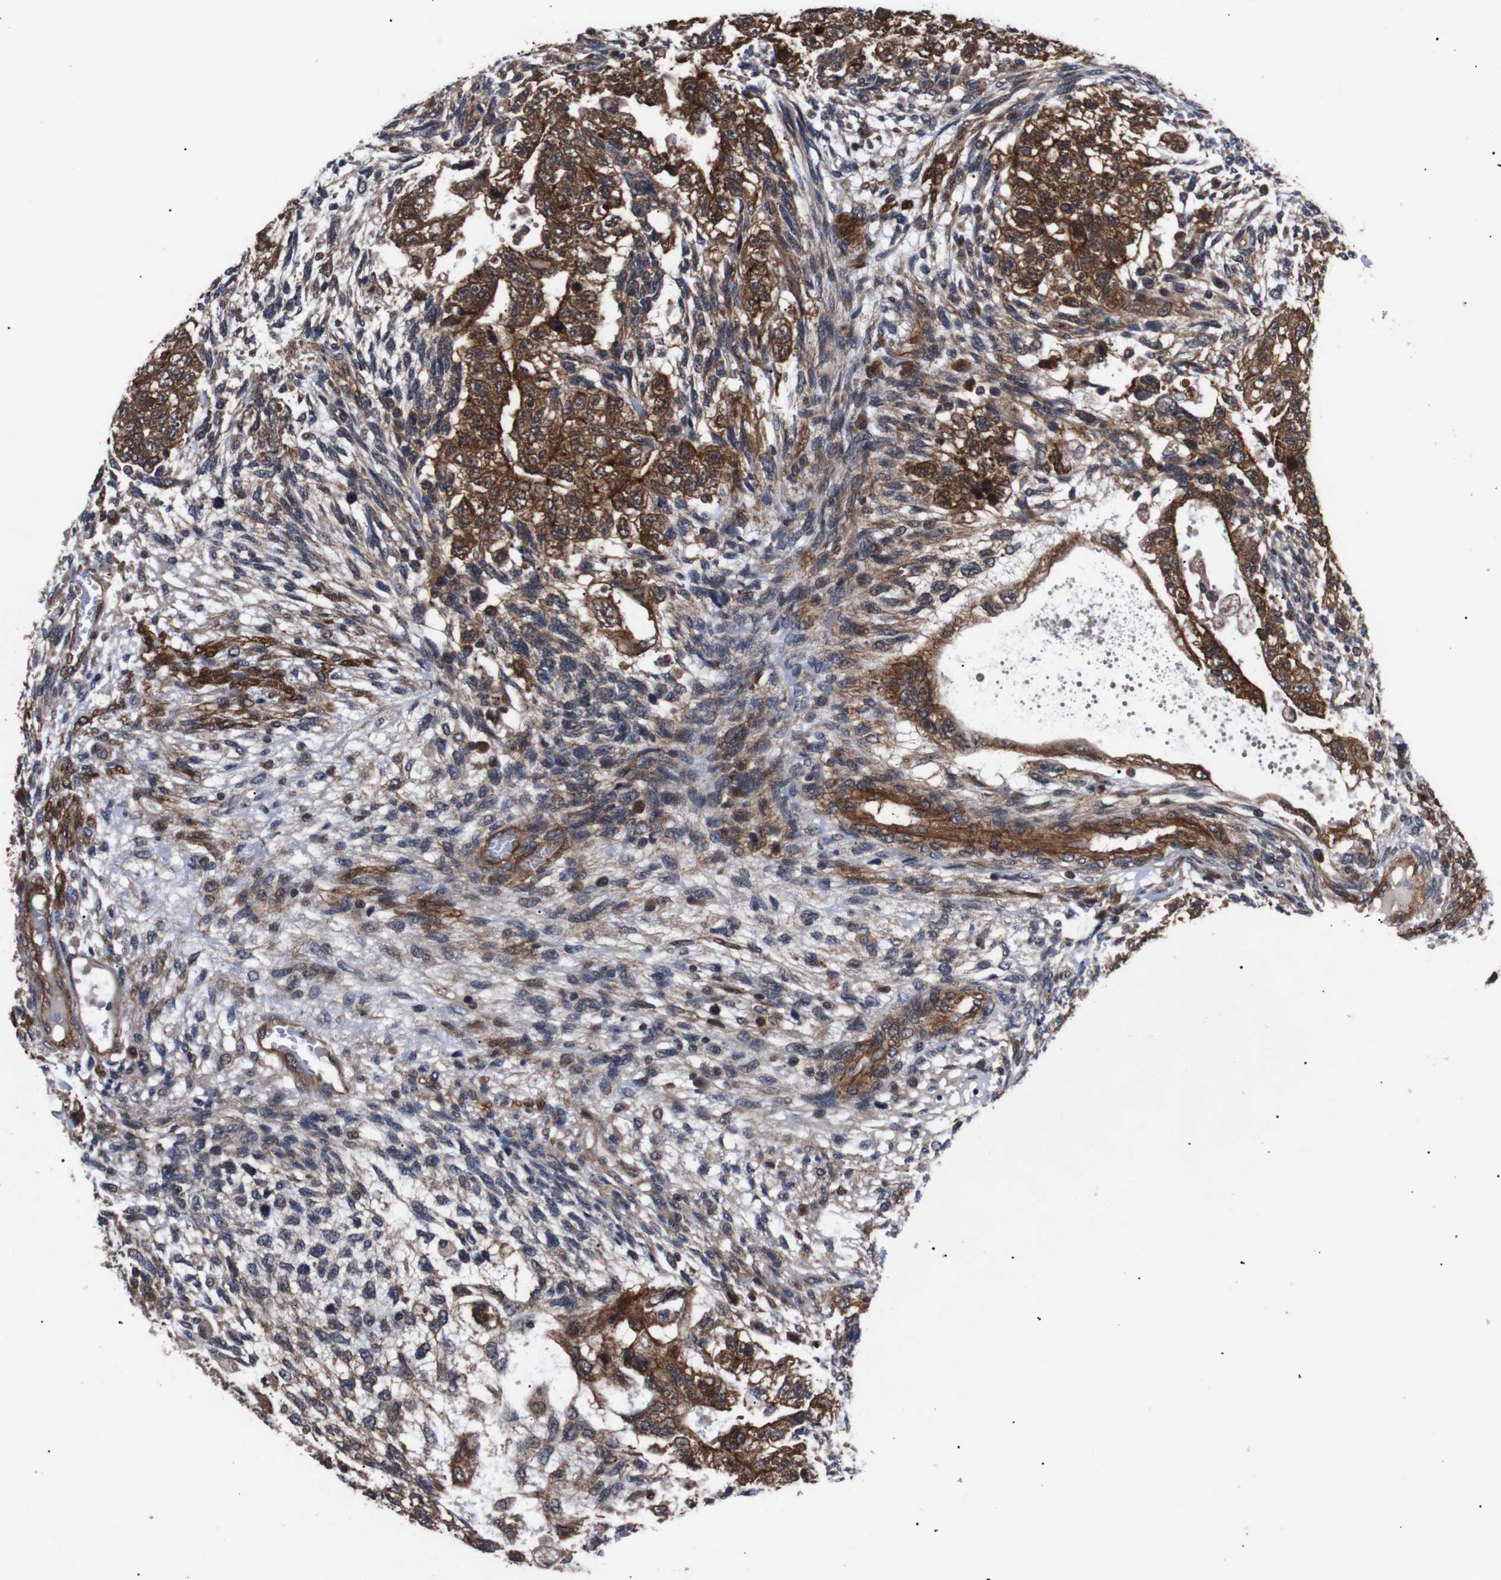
{"staining": {"intensity": "strong", "quantity": ">75%", "location": "cytoplasmic/membranous"}, "tissue": "testis cancer", "cell_type": "Tumor cells", "image_type": "cancer", "snomed": [{"axis": "morphology", "description": "Normal tissue, NOS"}, {"axis": "morphology", "description": "Carcinoma, Embryonal, NOS"}, {"axis": "topography", "description": "Testis"}], "caption": "This is a photomicrograph of immunohistochemistry (IHC) staining of testis cancer (embryonal carcinoma), which shows strong staining in the cytoplasmic/membranous of tumor cells.", "gene": "PAWR", "patient": {"sex": "male", "age": 36}}